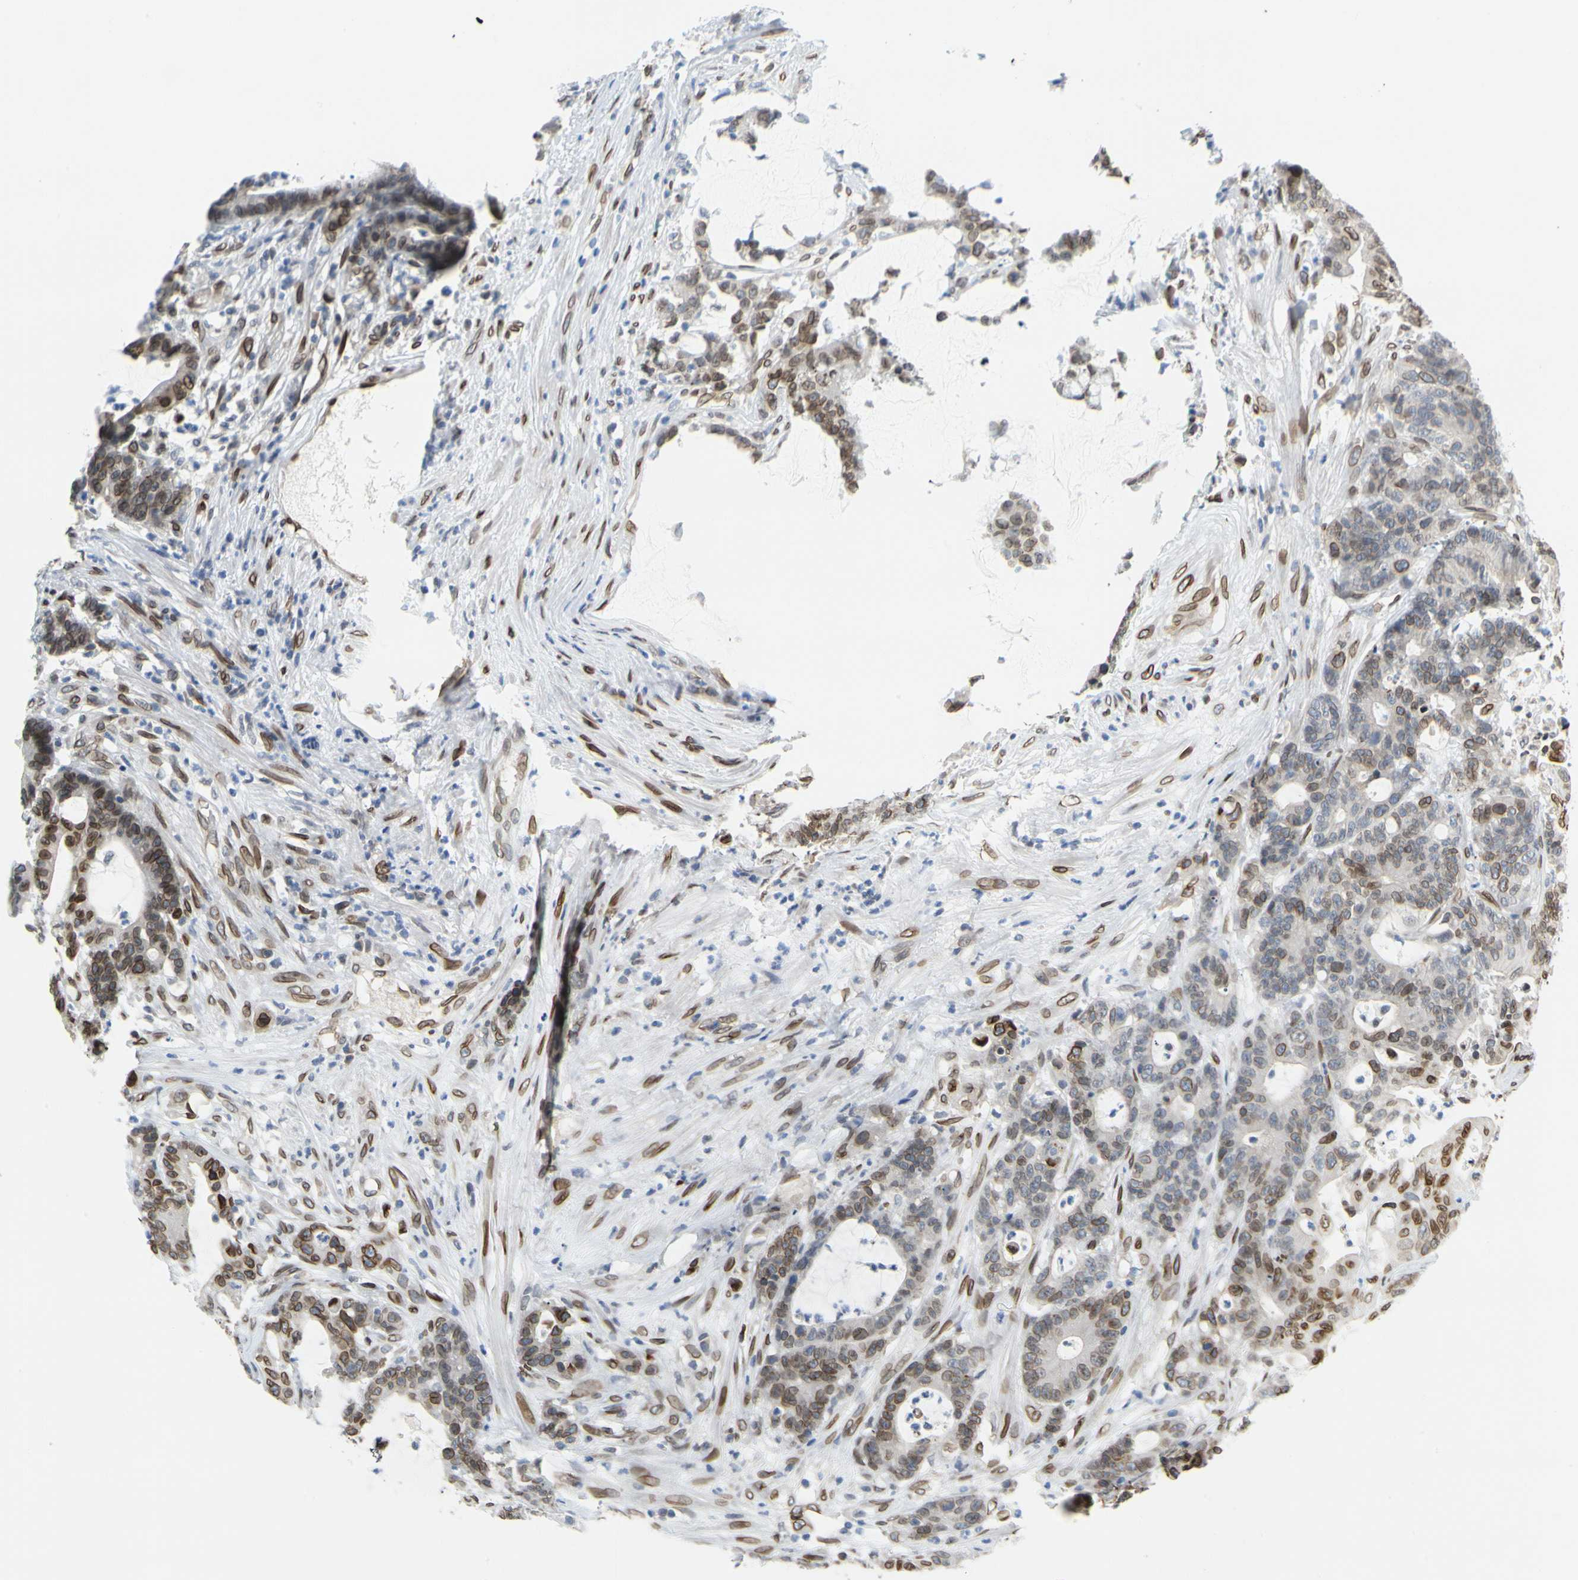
{"staining": {"intensity": "strong", "quantity": "25%-75%", "location": "cytoplasmic/membranous,nuclear"}, "tissue": "colorectal cancer", "cell_type": "Tumor cells", "image_type": "cancer", "snomed": [{"axis": "morphology", "description": "Adenocarcinoma, NOS"}, {"axis": "topography", "description": "Colon"}], "caption": "IHC (DAB) staining of adenocarcinoma (colorectal) shows strong cytoplasmic/membranous and nuclear protein positivity in approximately 25%-75% of tumor cells.", "gene": "SUN1", "patient": {"sex": "female", "age": 84}}